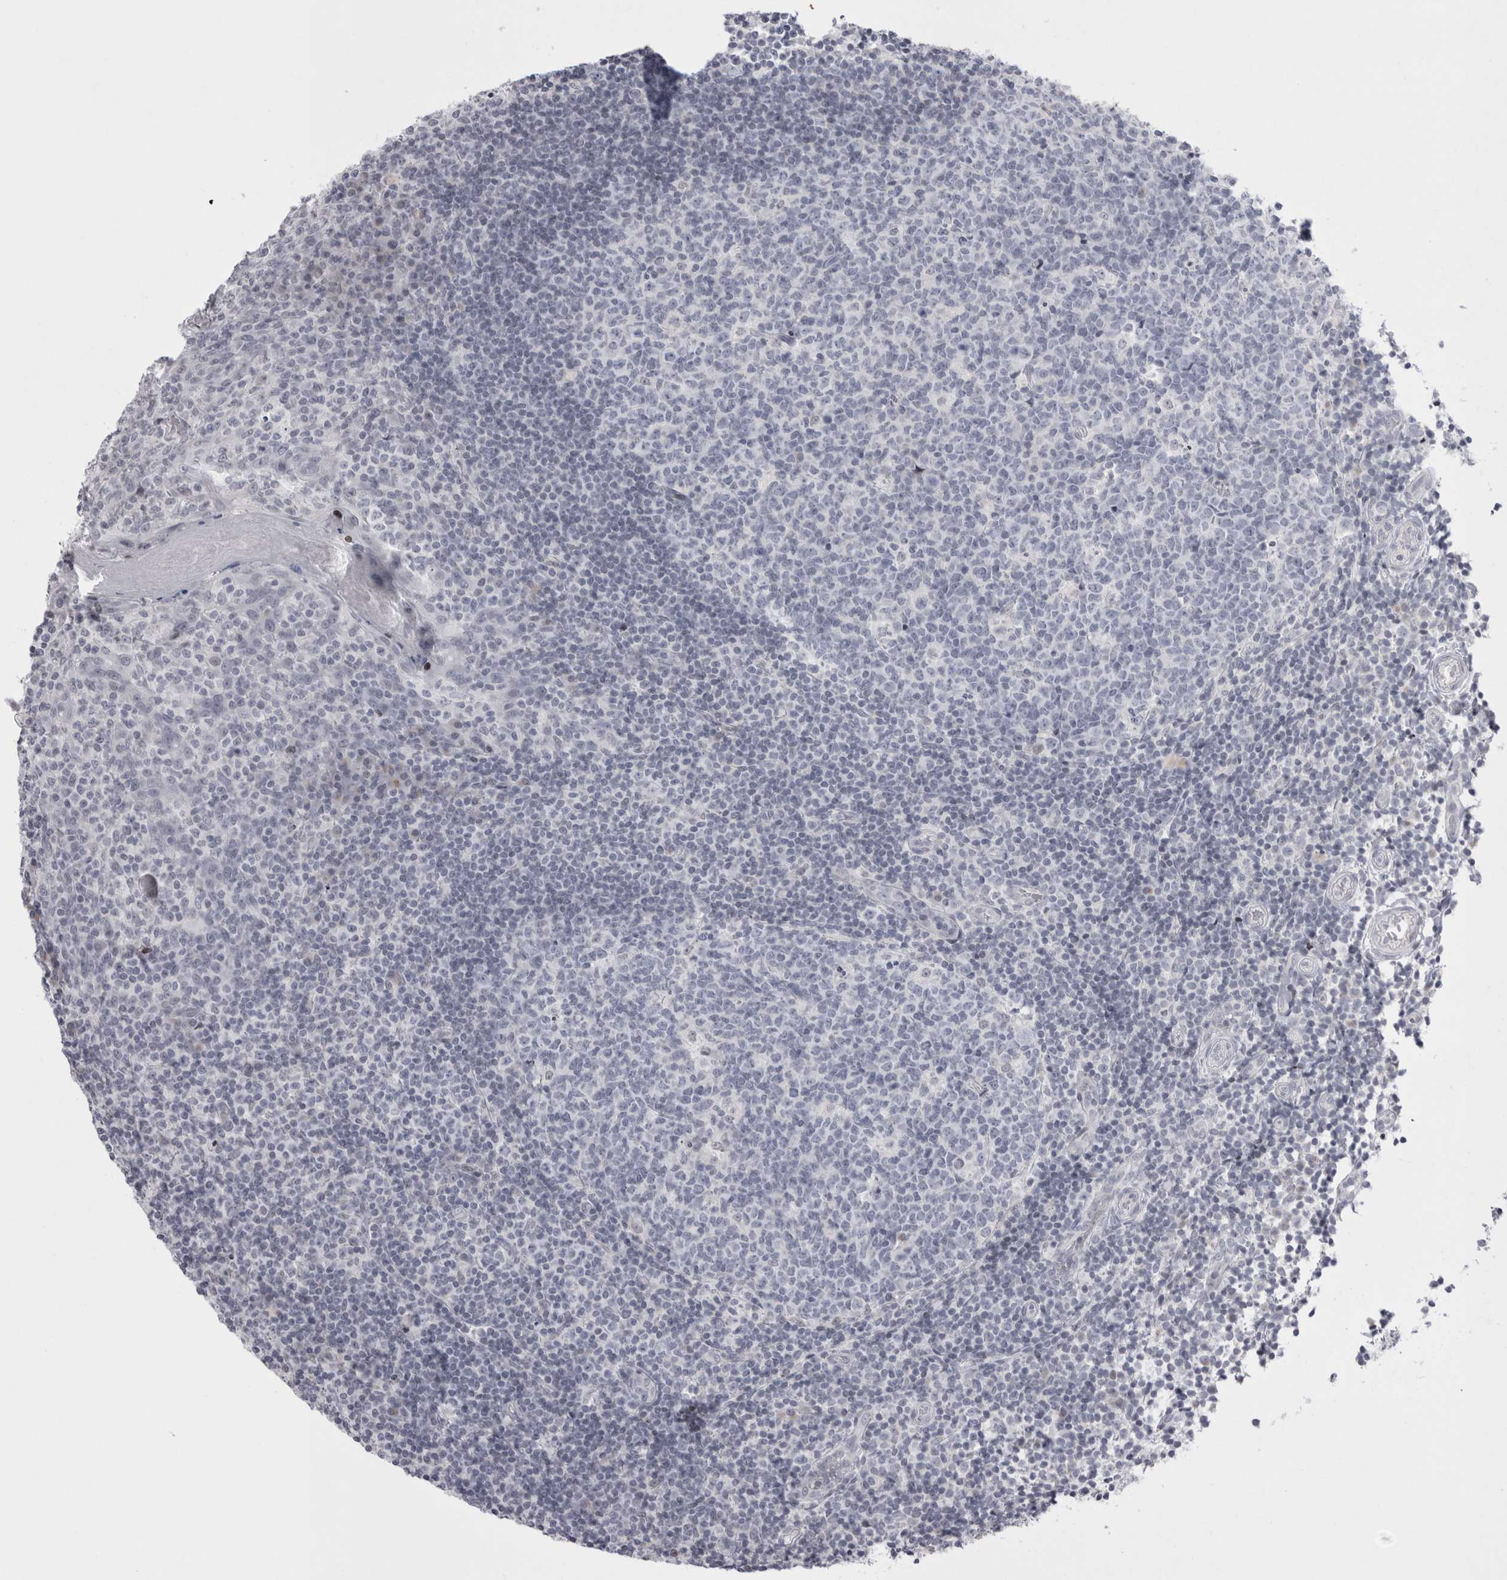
{"staining": {"intensity": "negative", "quantity": "none", "location": "none"}, "tissue": "tonsil", "cell_type": "Germinal center cells", "image_type": "normal", "snomed": [{"axis": "morphology", "description": "Normal tissue, NOS"}, {"axis": "topography", "description": "Tonsil"}], "caption": "This image is of unremarkable tonsil stained with immunohistochemistry (IHC) to label a protein in brown with the nuclei are counter-stained blue. There is no expression in germinal center cells.", "gene": "FNDC8", "patient": {"sex": "female", "age": 19}}